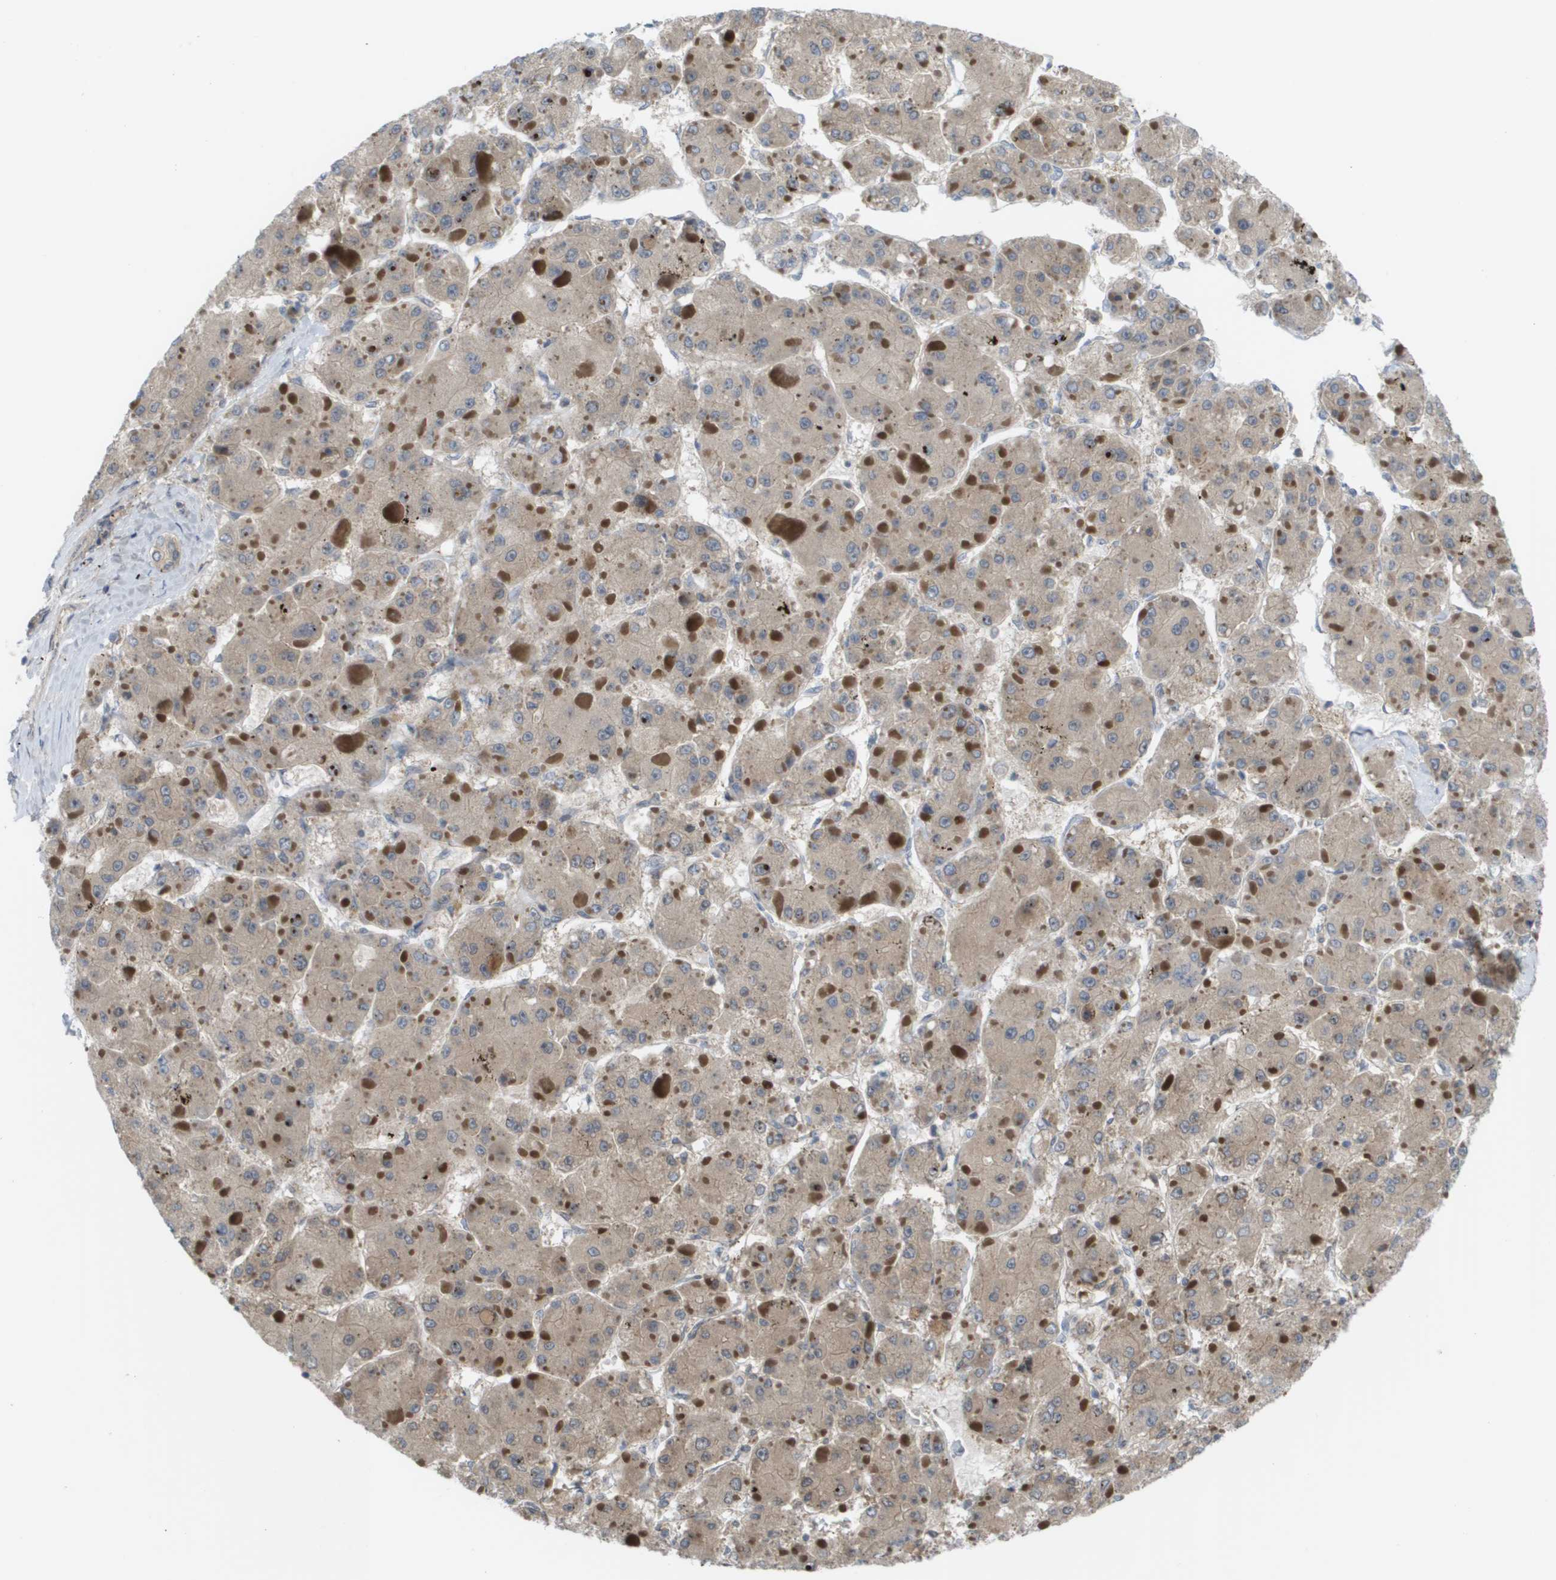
{"staining": {"intensity": "weak", "quantity": "<25%", "location": "cytoplasmic/membranous"}, "tissue": "liver cancer", "cell_type": "Tumor cells", "image_type": "cancer", "snomed": [{"axis": "morphology", "description": "Carcinoma, Hepatocellular, NOS"}, {"axis": "topography", "description": "Liver"}], "caption": "IHC histopathology image of human liver cancer (hepatocellular carcinoma) stained for a protein (brown), which reveals no staining in tumor cells.", "gene": "CTPS2", "patient": {"sex": "female", "age": 73}}